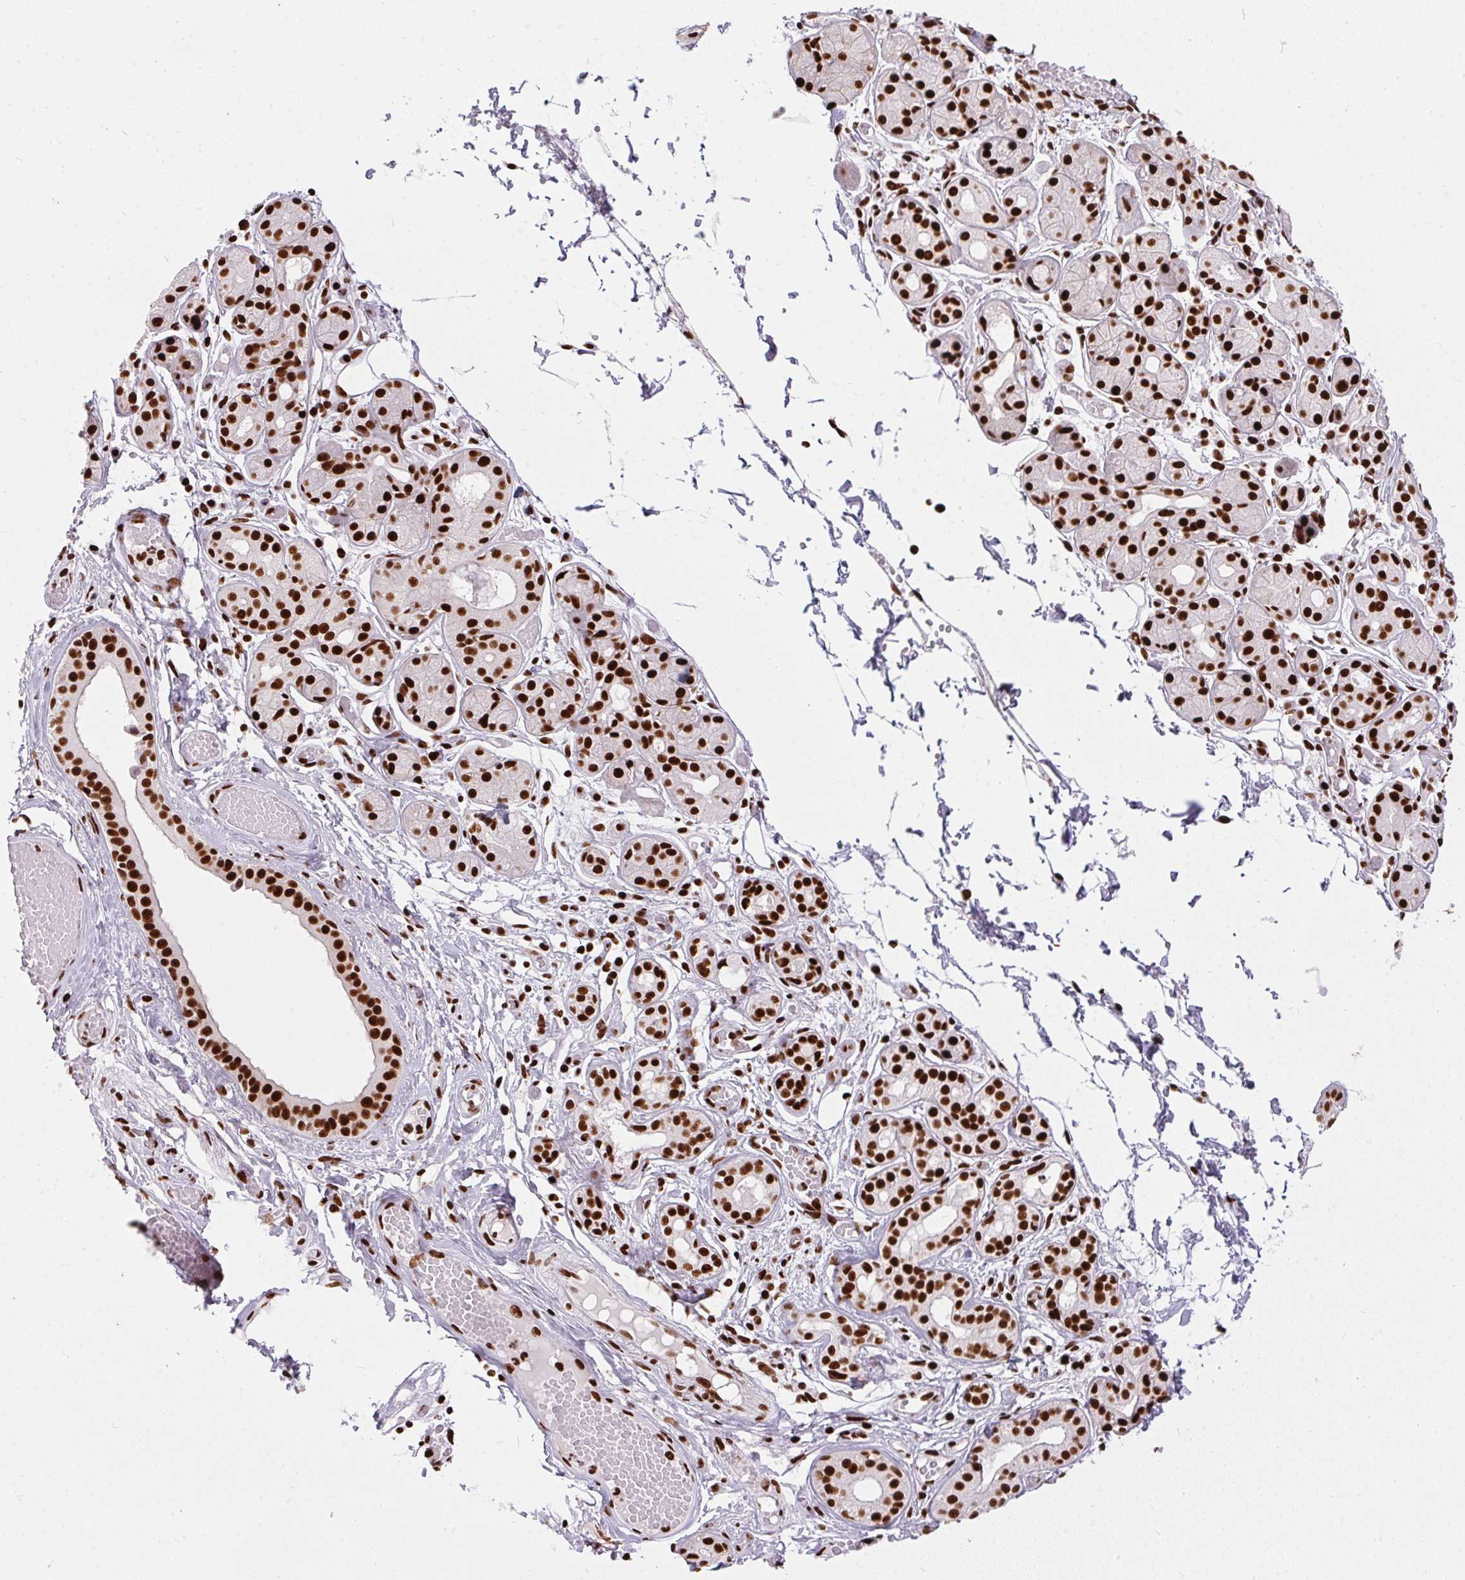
{"staining": {"intensity": "strong", "quantity": ">75%", "location": "nuclear"}, "tissue": "salivary gland", "cell_type": "Glandular cells", "image_type": "normal", "snomed": [{"axis": "morphology", "description": "Normal tissue, NOS"}, {"axis": "topography", "description": "Salivary gland"}, {"axis": "topography", "description": "Peripheral nerve tissue"}], "caption": "Normal salivary gland was stained to show a protein in brown. There is high levels of strong nuclear positivity in approximately >75% of glandular cells. The protein of interest is stained brown, and the nuclei are stained in blue (DAB (3,3'-diaminobenzidine) IHC with brightfield microscopy, high magnification).", "gene": "PAGE3", "patient": {"sex": "male", "age": 71}}